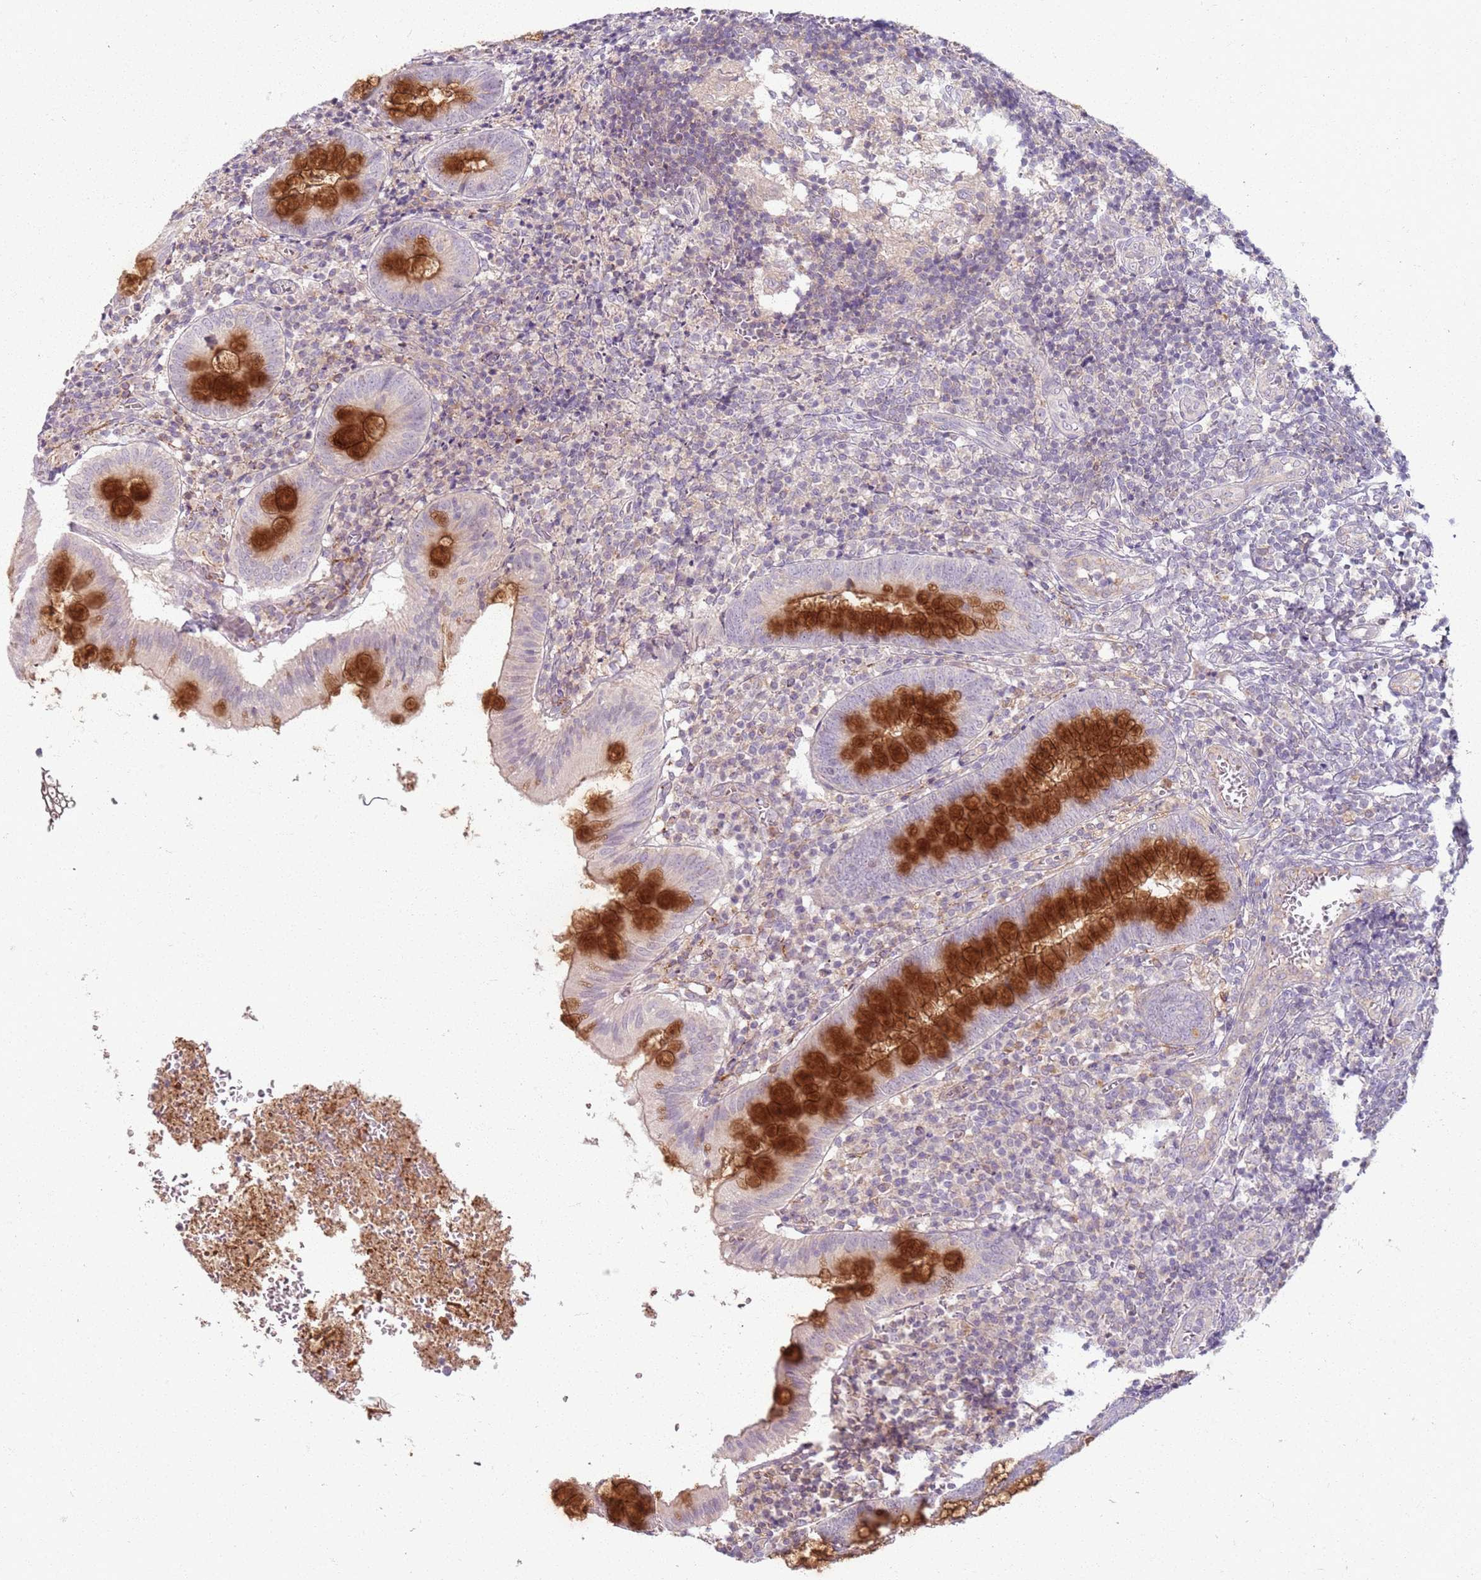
{"staining": {"intensity": "strong", "quantity": "25%-75%", "location": "cytoplasmic/membranous"}, "tissue": "appendix", "cell_type": "Glandular cells", "image_type": "normal", "snomed": [{"axis": "morphology", "description": "Normal tissue, NOS"}, {"axis": "topography", "description": "Appendix"}], "caption": "Appendix stained with DAB immunohistochemistry (IHC) shows high levels of strong cytoplasmic/membranous staining in about 25%-75% of glandular cells. (Brightfield microscopy of DAB IHC at high magnification).", "gene": "ZDHHC2", "patient": {"sex": "male", "age": 8}}